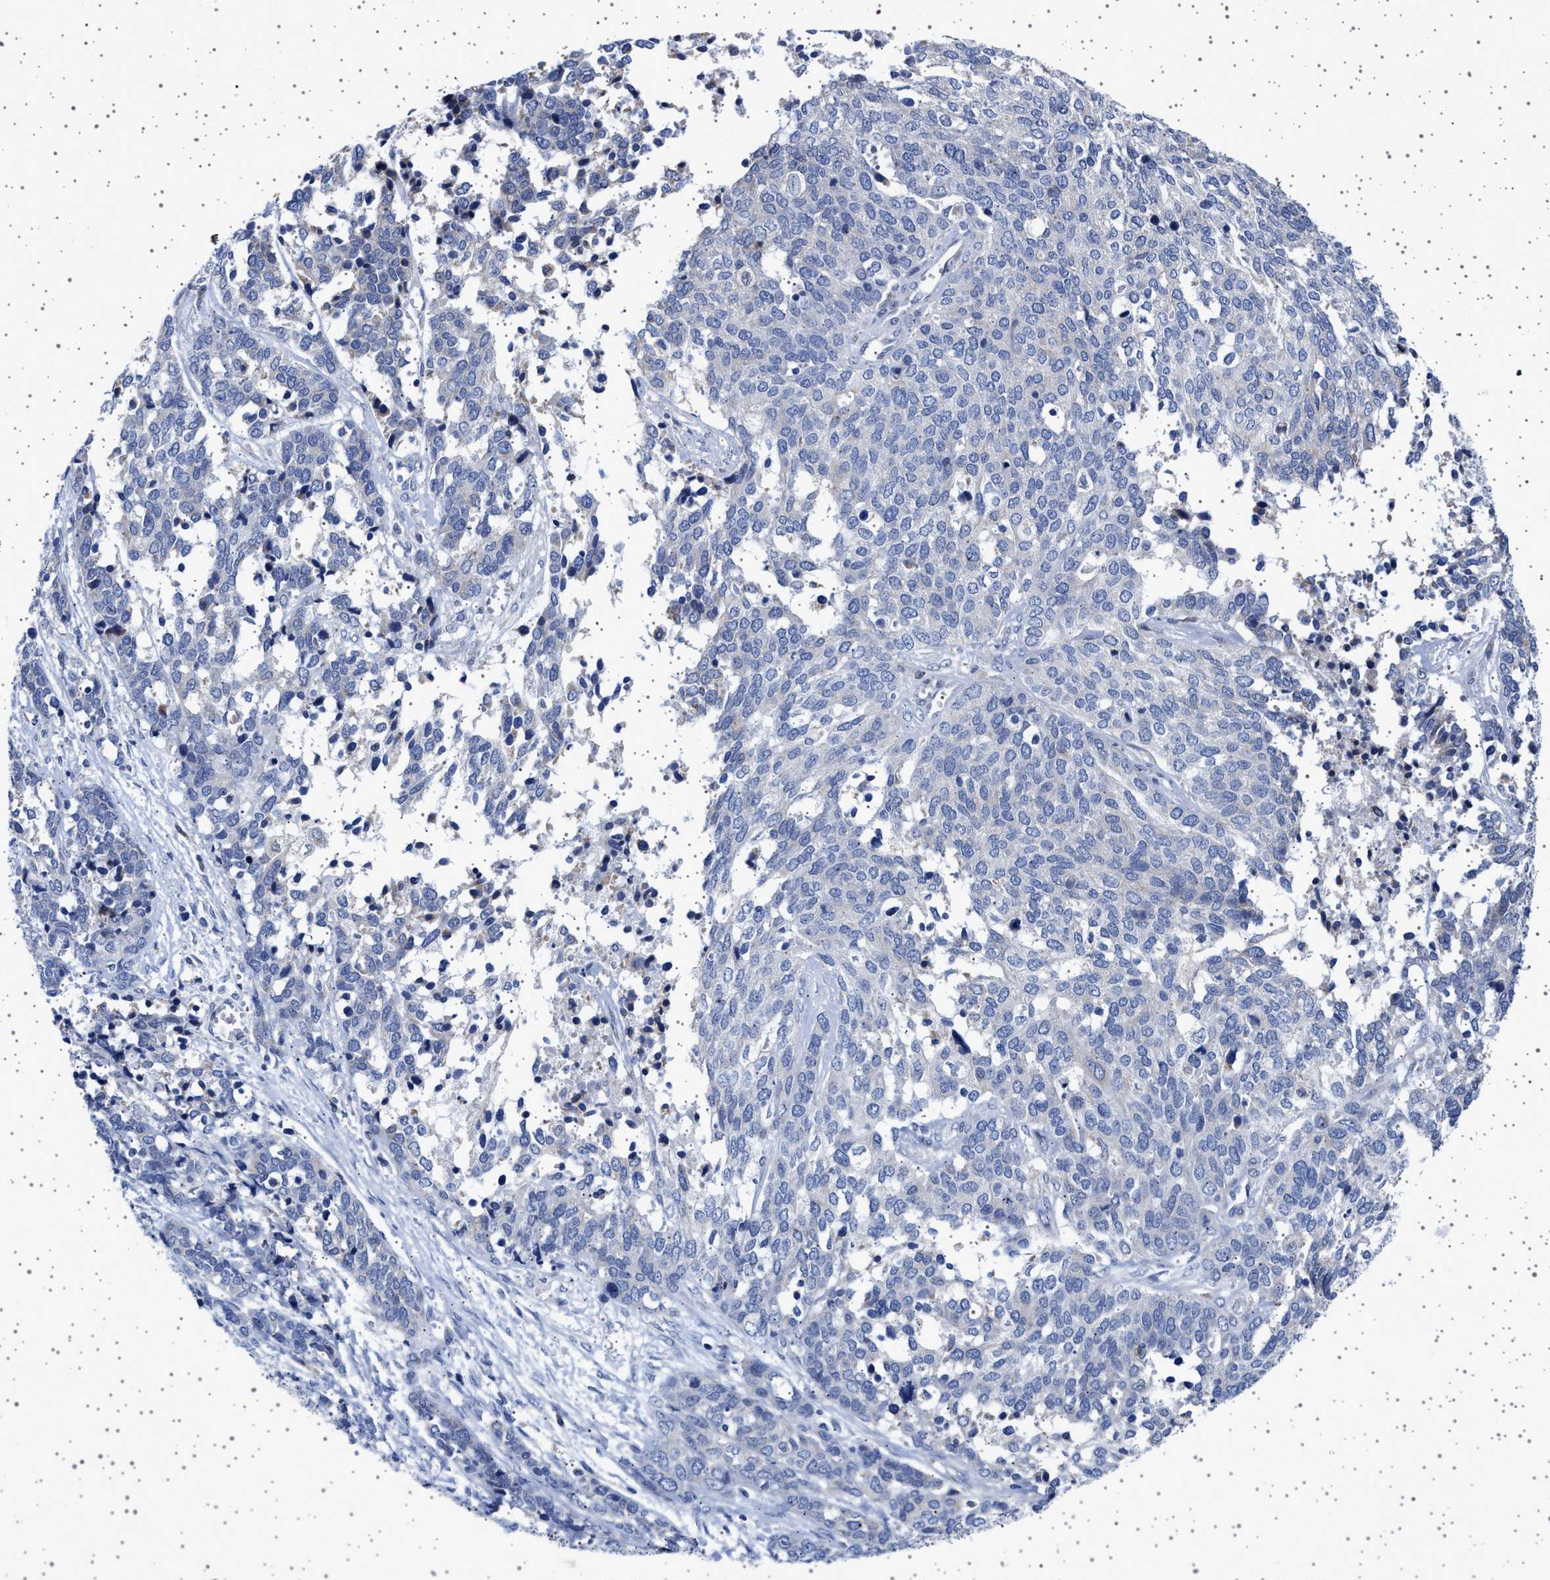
{"staining": {"intensity": "negative", "quantity": "none", "location": "none"}, "tissue": "ovarian cancer", "cell_type": "Tumor cells", "image_type": "cancer", "snomed": [{"axis": "morphology", "description": "Cystadenocarcinoma, serous, NOS"}, {"axis": "topography", "description": "Ovary"}], "caption": "The photomicrograph exhibits no significant positivity in tumor cells of ovarian serous cystadenocarcinoma.", "gene": "TRMT10B", "patient": {"sex": "female", "age": 44}}